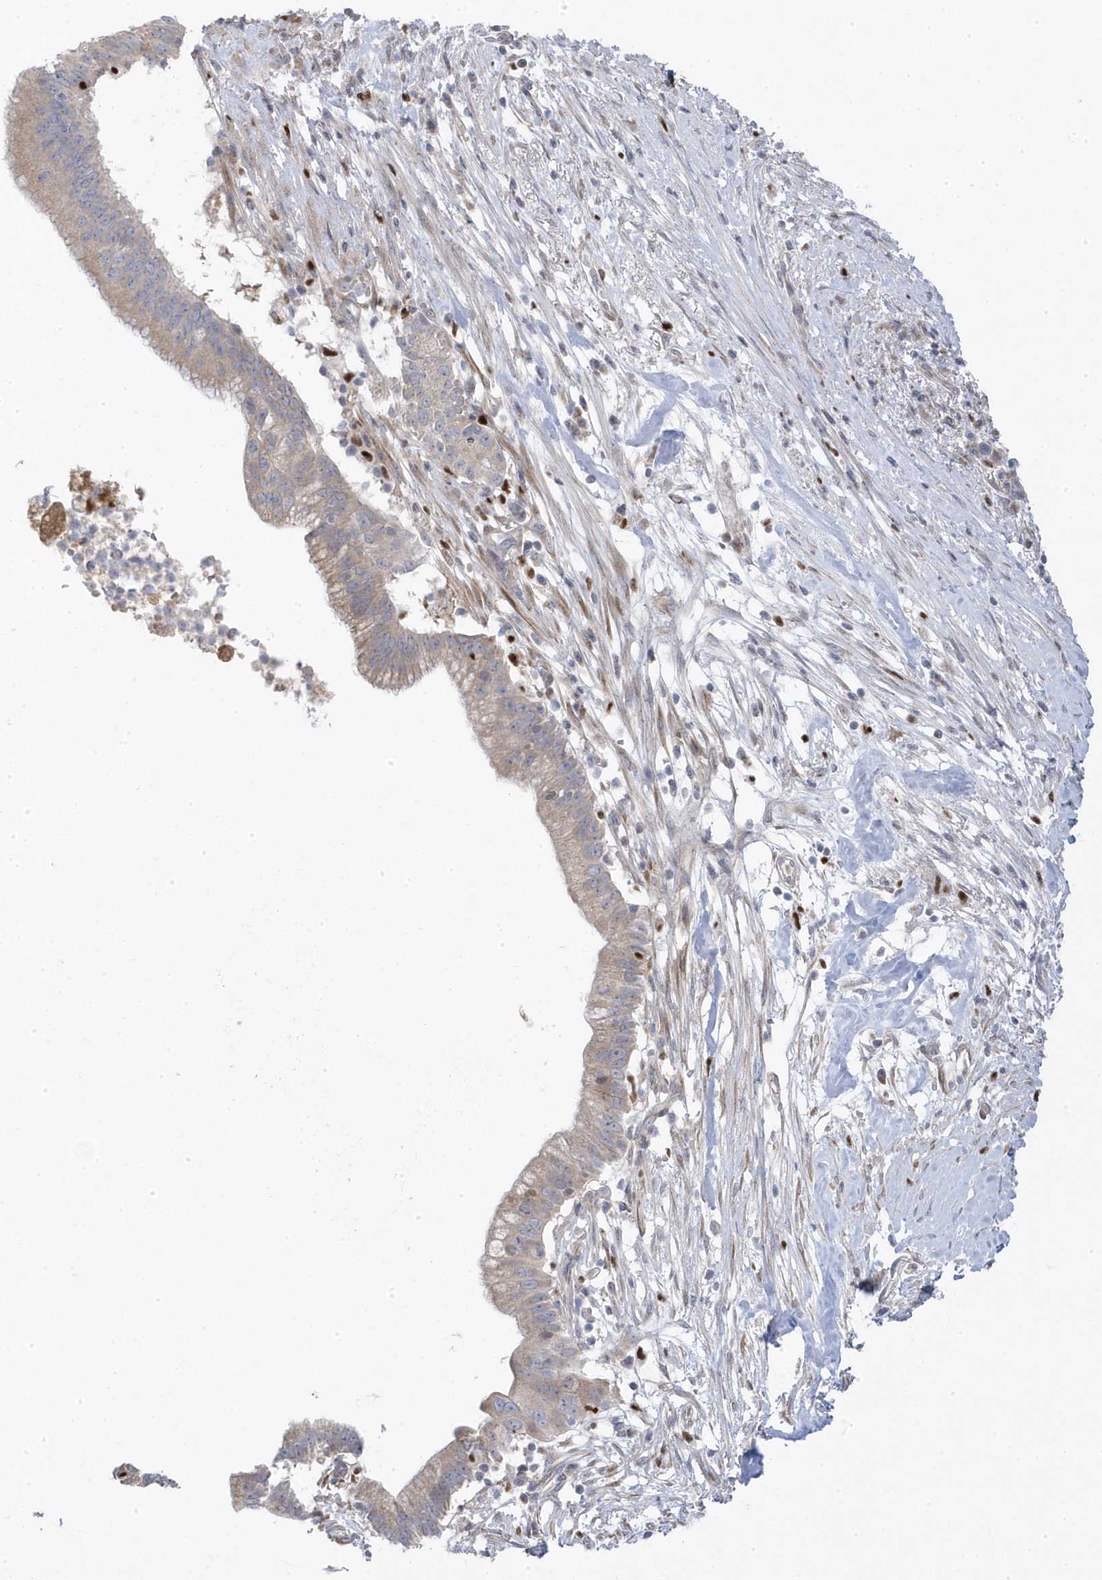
{"staining": {"intensity": "weak", "quantity": "<25%", "location": "cytoplasmic/membranous"}, "tissue": "pancreatic cancer", "cell_type": "Tumor cells", "image_type": "cancer", "snomed": [{"axis": "morphology", "description": "Adenocarcinoma, NOS"}, {"axis": "topography", "description": "Pancreas"}], "caption": "Immunohistochemical staining of adenocarcinoma (pancreatic) shows no significant positivity in tumor cells.", "gene": "GTPBP6", "patient": {"sex": "male", "age": 68}}